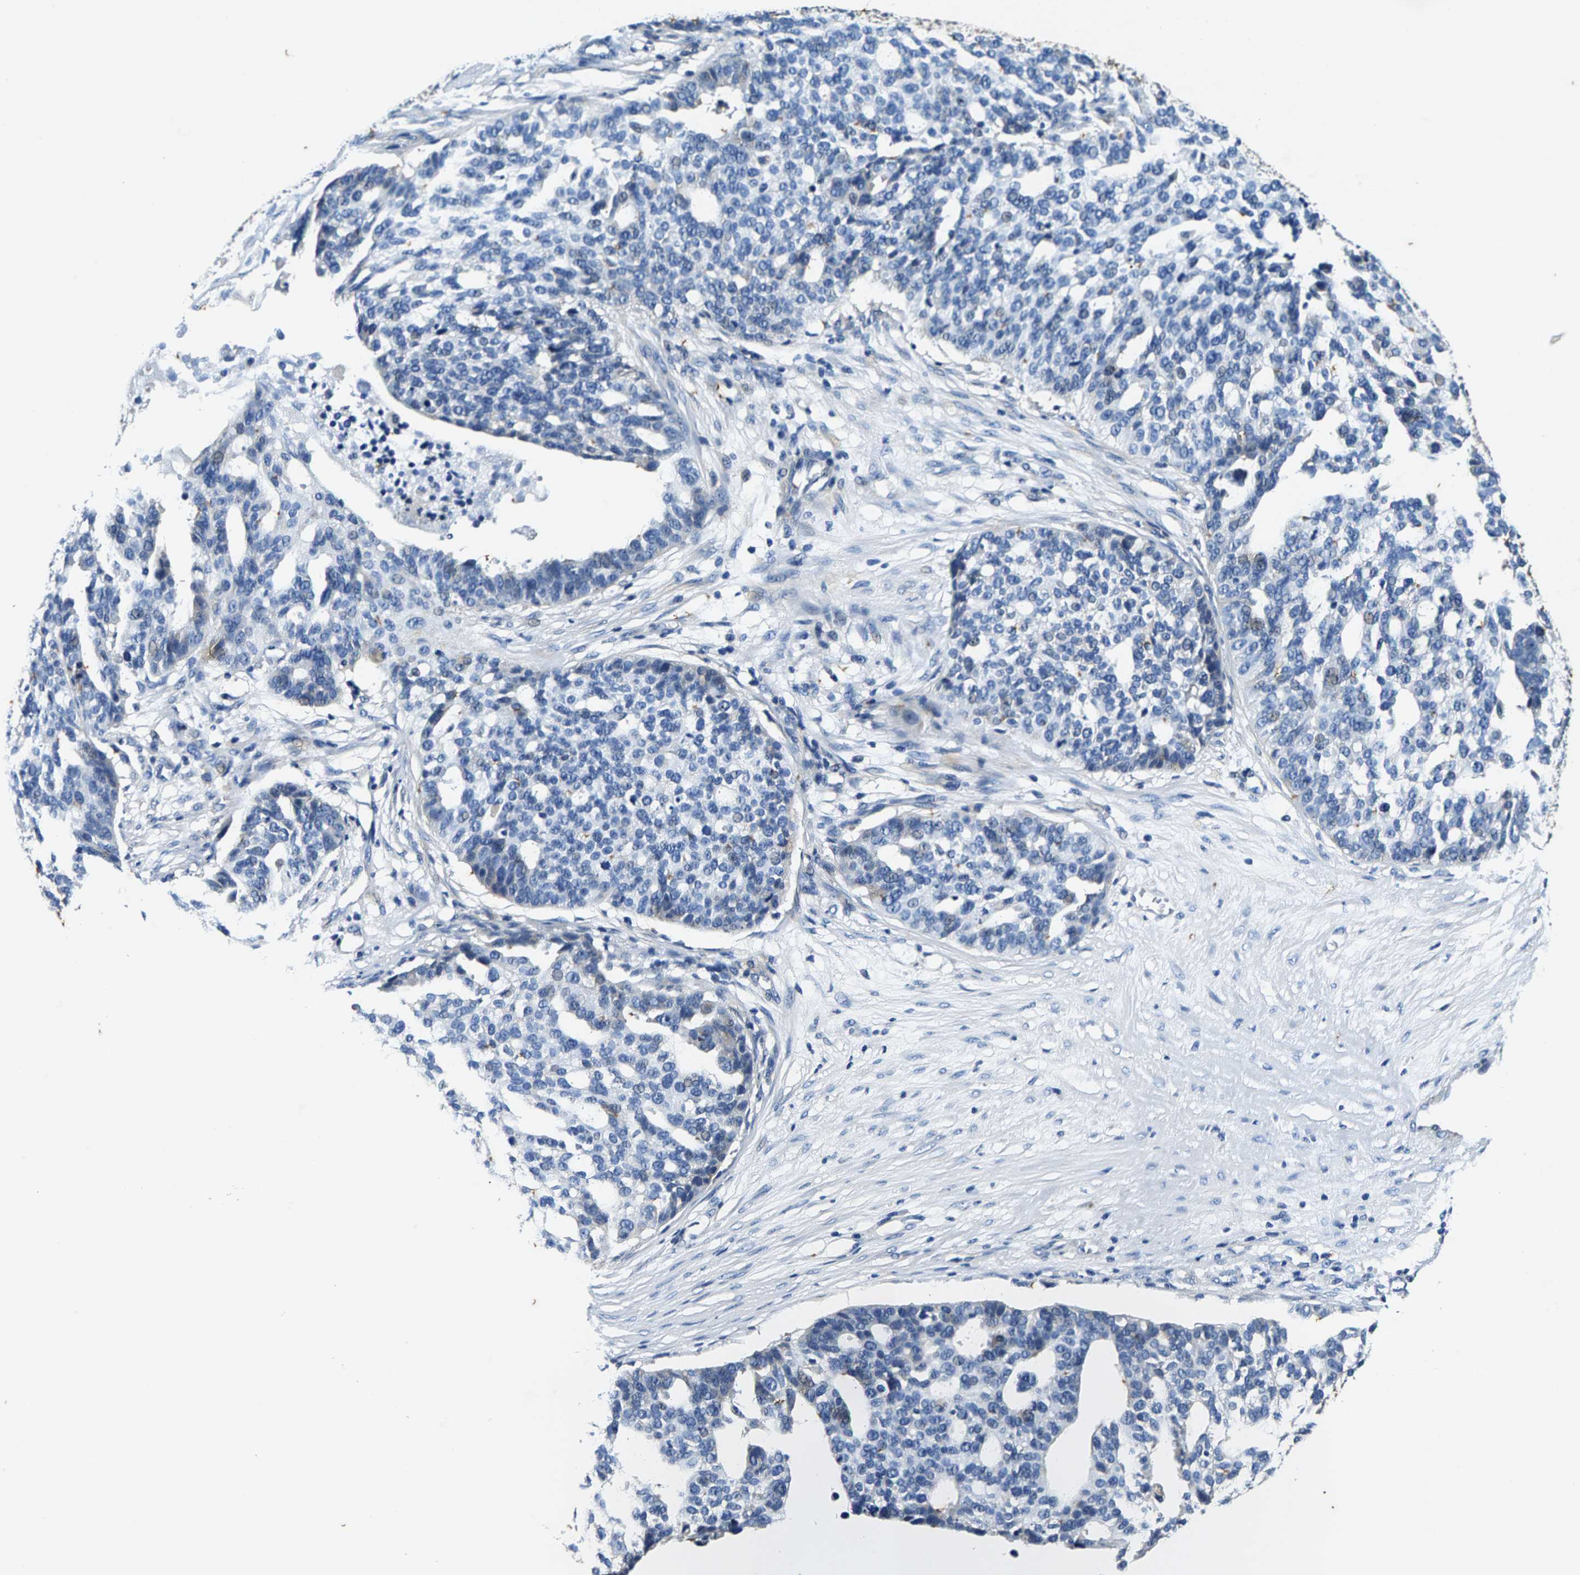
{"staining": {"intensity": "negative", "quantity": "none", "location": "none"}, "tissue": "ovarian cancer", "cell_type": "Tumor cells", "image_type": "cancer", "snomed": [{"axis": "morphology", "description": "Cystadenocarcinoma, serous, NOS"}, {"axis": "topography", "description": "Ovary"}], "caption": "Immunohistochemical staining of ovarian cancer (serous cystadenocarcinoma) demonstrates no significant expression in tumor cells.", "gene": "PI4KB", "patient": {"sex": "female", "age": 59}}